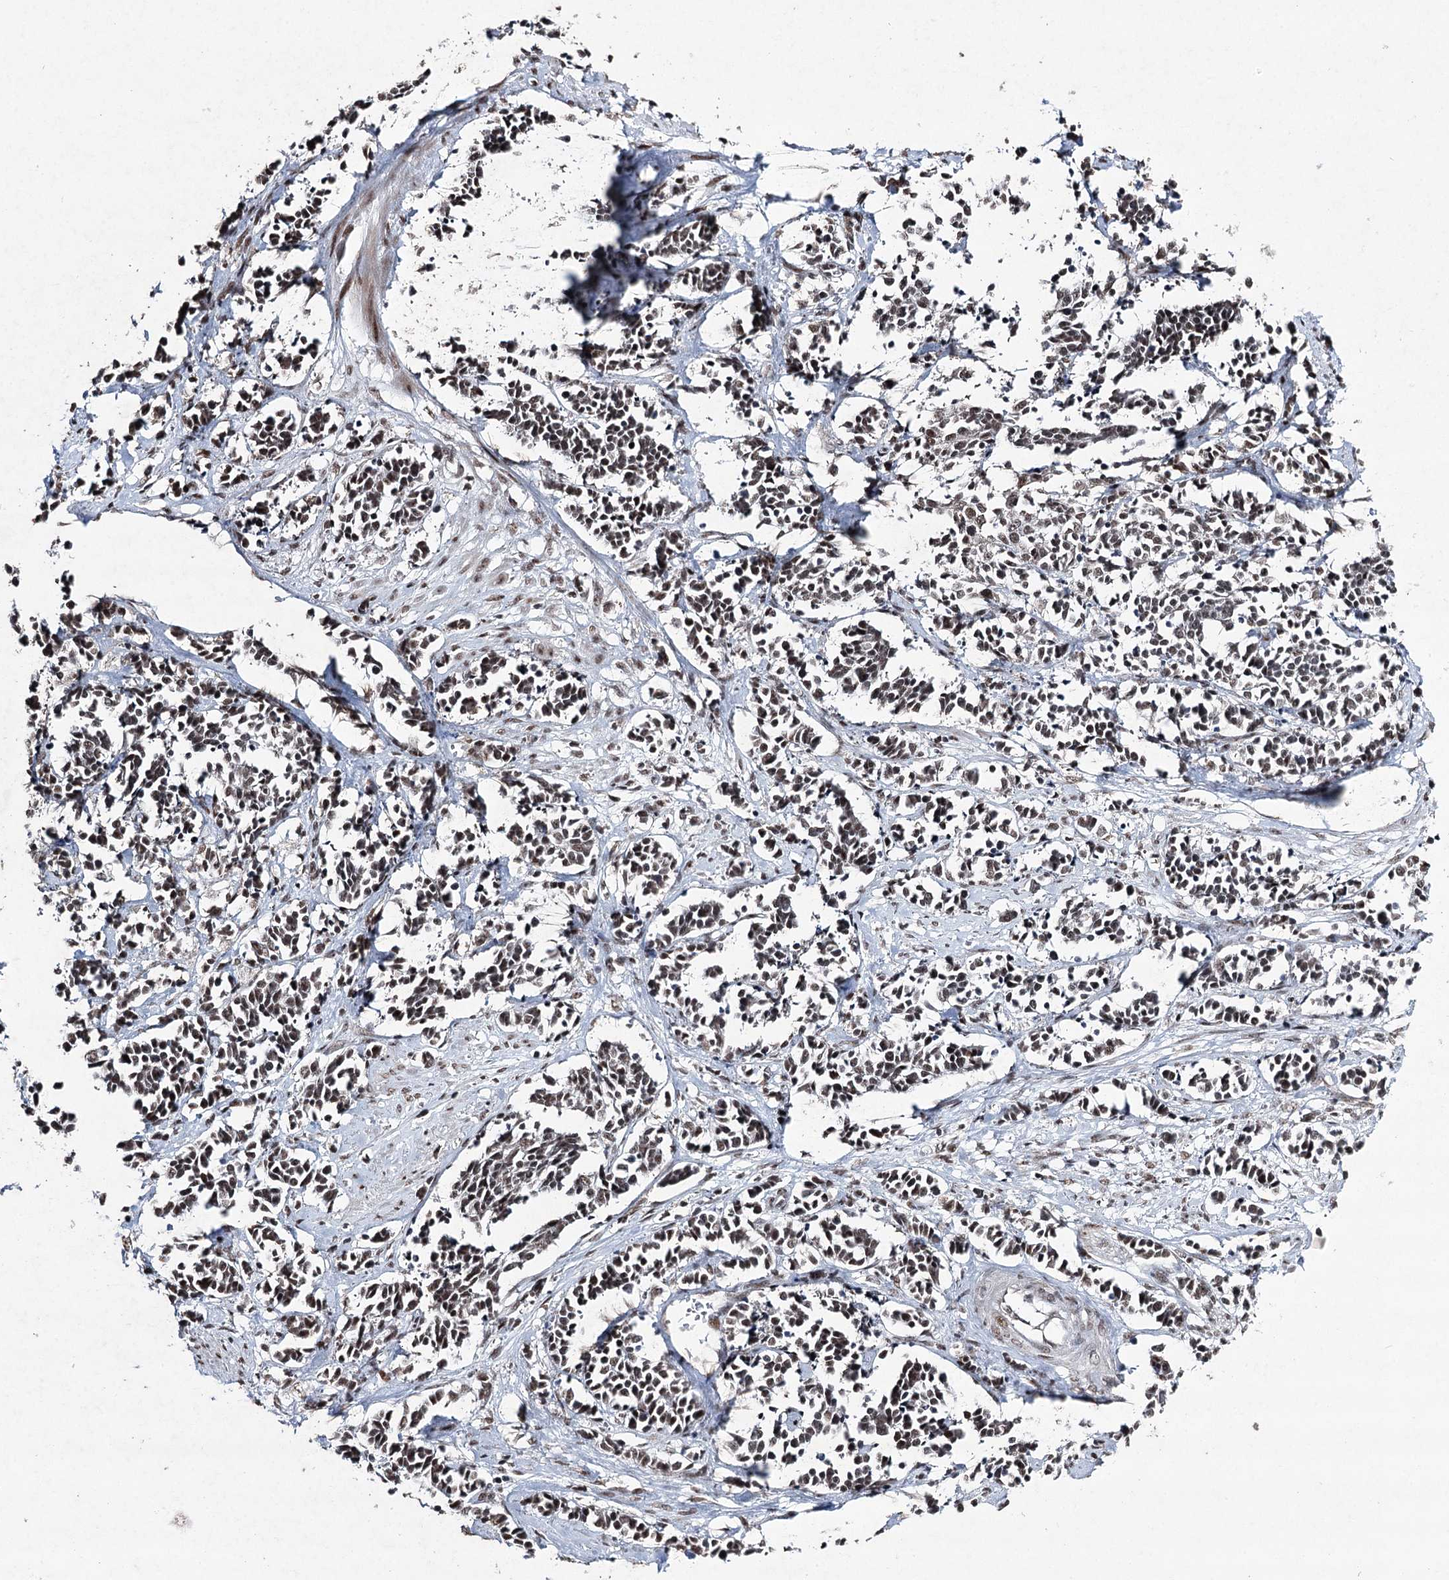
{"staining": {"intensity": "moderate", "quantity": ">75%", "location": "nuclear"}, "tissue": "cervical cancer", "cell_type": "Tumor cells", "image_type": "cancer", "snomed": [{"axis": "morphology", "description": "Normal tissue, NOS"}, {"axis": "morphology", "description": "Squamous cell carcinoma, NOS"}, {"axis": "topography", "description": "Cervix"}], "caption": "Human cervical cancer stained with a brown dye reveals moderate nuclear positive staining in approximately >75% of tumor cells.", "gene": "PDCD4", "patient": {"sex": "female", "age": 35}}